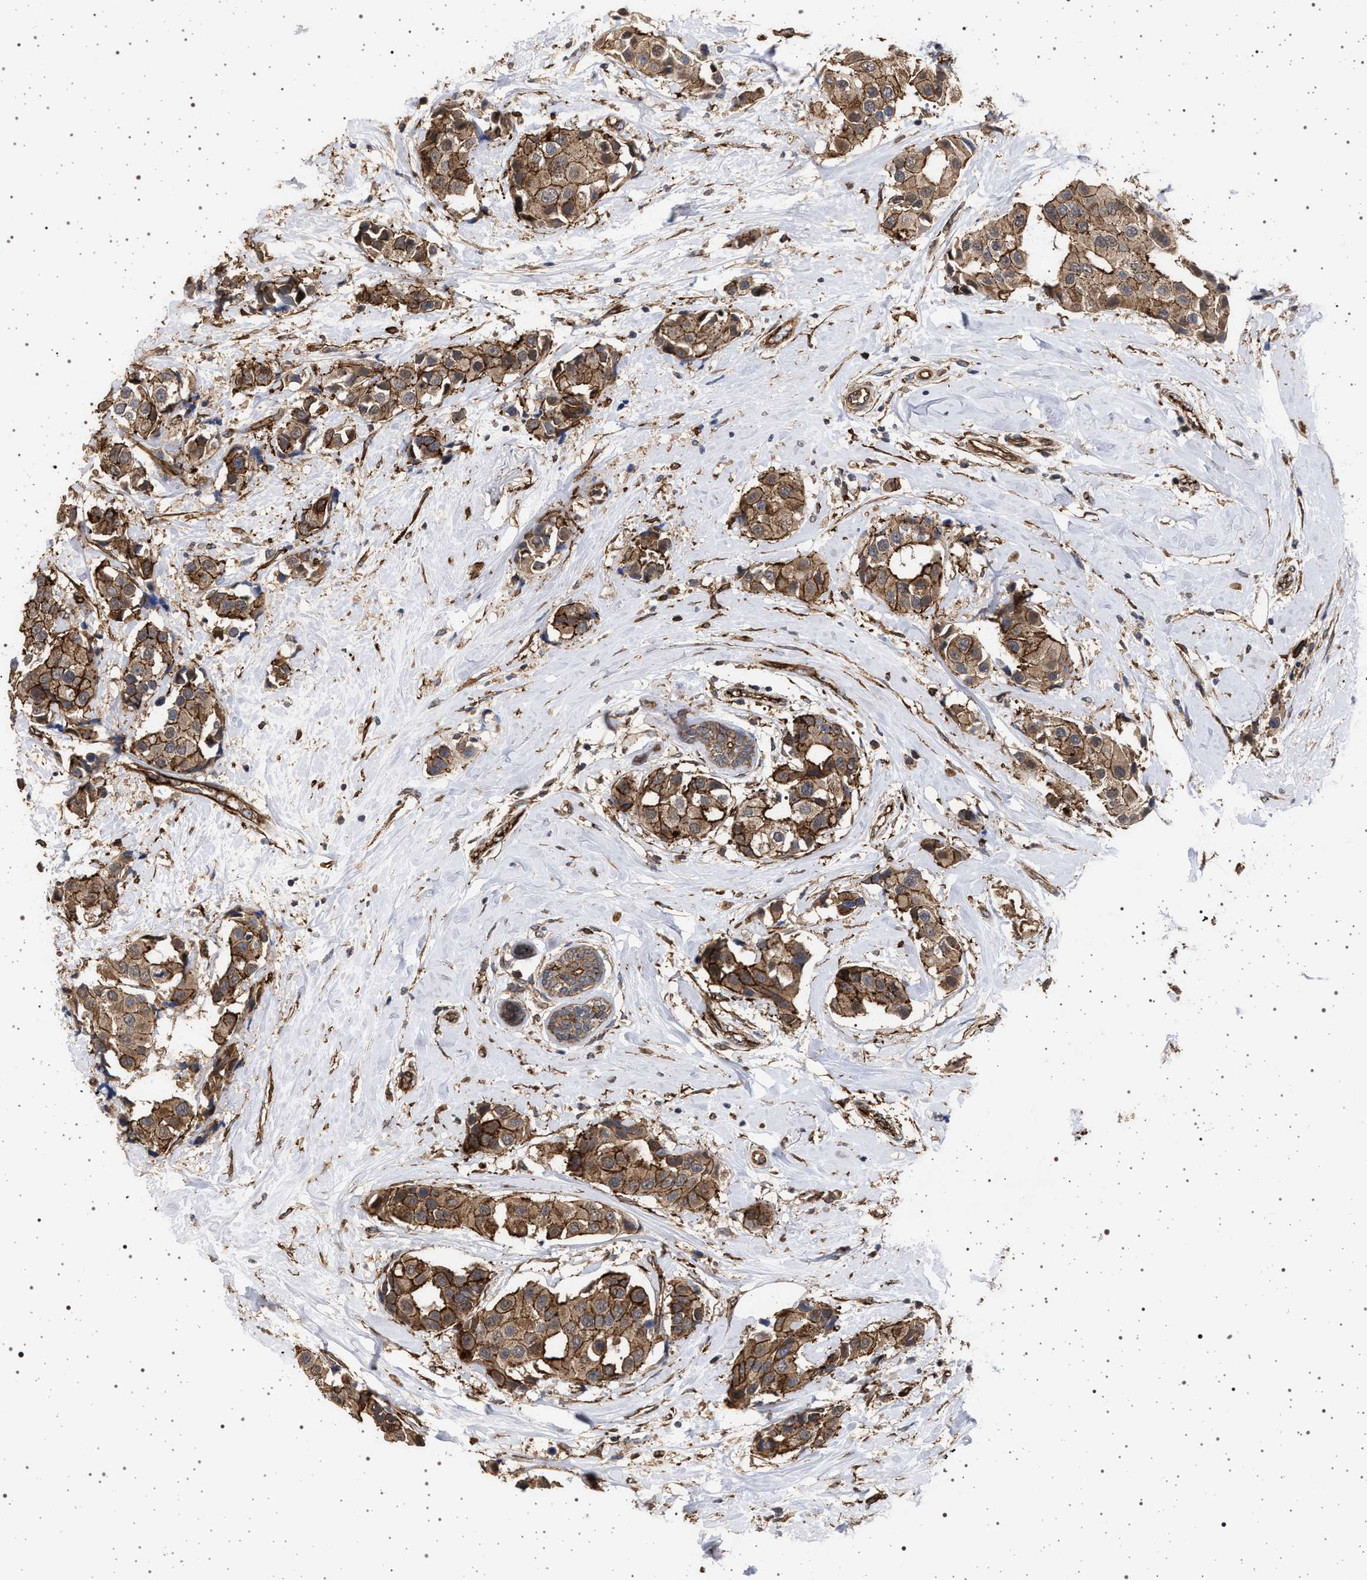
{"staining": {"intensity": "moderate", "quantity": ">75%", "location": "cytoplasmic/membranous"}, "tissue": "breast cancer", "cell_type": "Tumor cells", "image_type": "cancer", "snomed": [{"axis": "morphology", "description": "Normal tissue, NOS"}, {"axis": "morphology", "description": "Duct carcinoma"}, {"axis": "topography", "description": "Breast"}], "caption": "Breast cancer tissue shows moderate cytoplasmic/membranous staining in approximately >75% of tumor cells", "gene": "IFT20", "patient": {"sex": "female", "age": 39}}